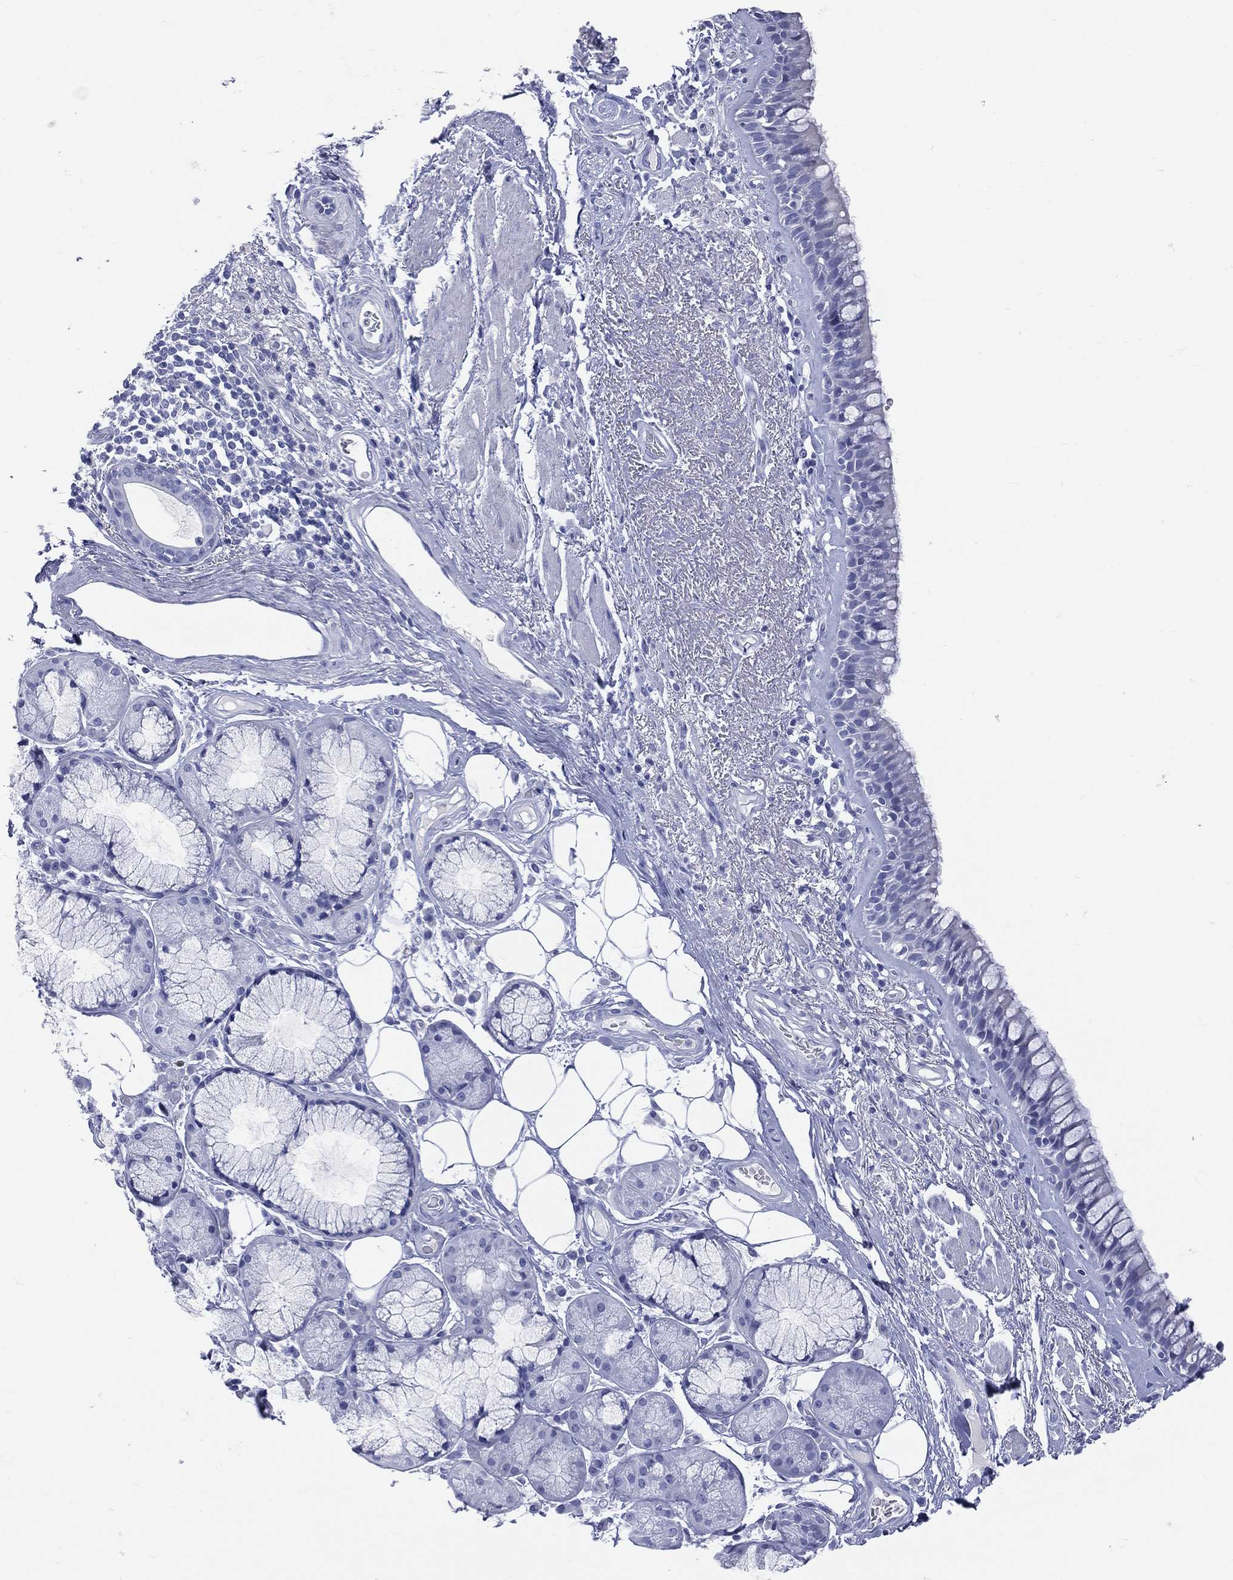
{"staining": {"intensity": "negative", "quantity": "none", "location": "none"}, "tissue": "bronchus", "cell_type": "Respiratory epithelial cells", "image_type": "normal", "snomed": [{"axis": "morphology", "description": "Normal tissue, NOS"}, {"axis": "topography", "description": "Bronchus"}], "caption": "The photomicrograph demonstrates no staining of respiratory epithelial cells in unremarkable bronchus.", "gene": "CYLC1", "patient": {"sex": "male", "age": 82}}